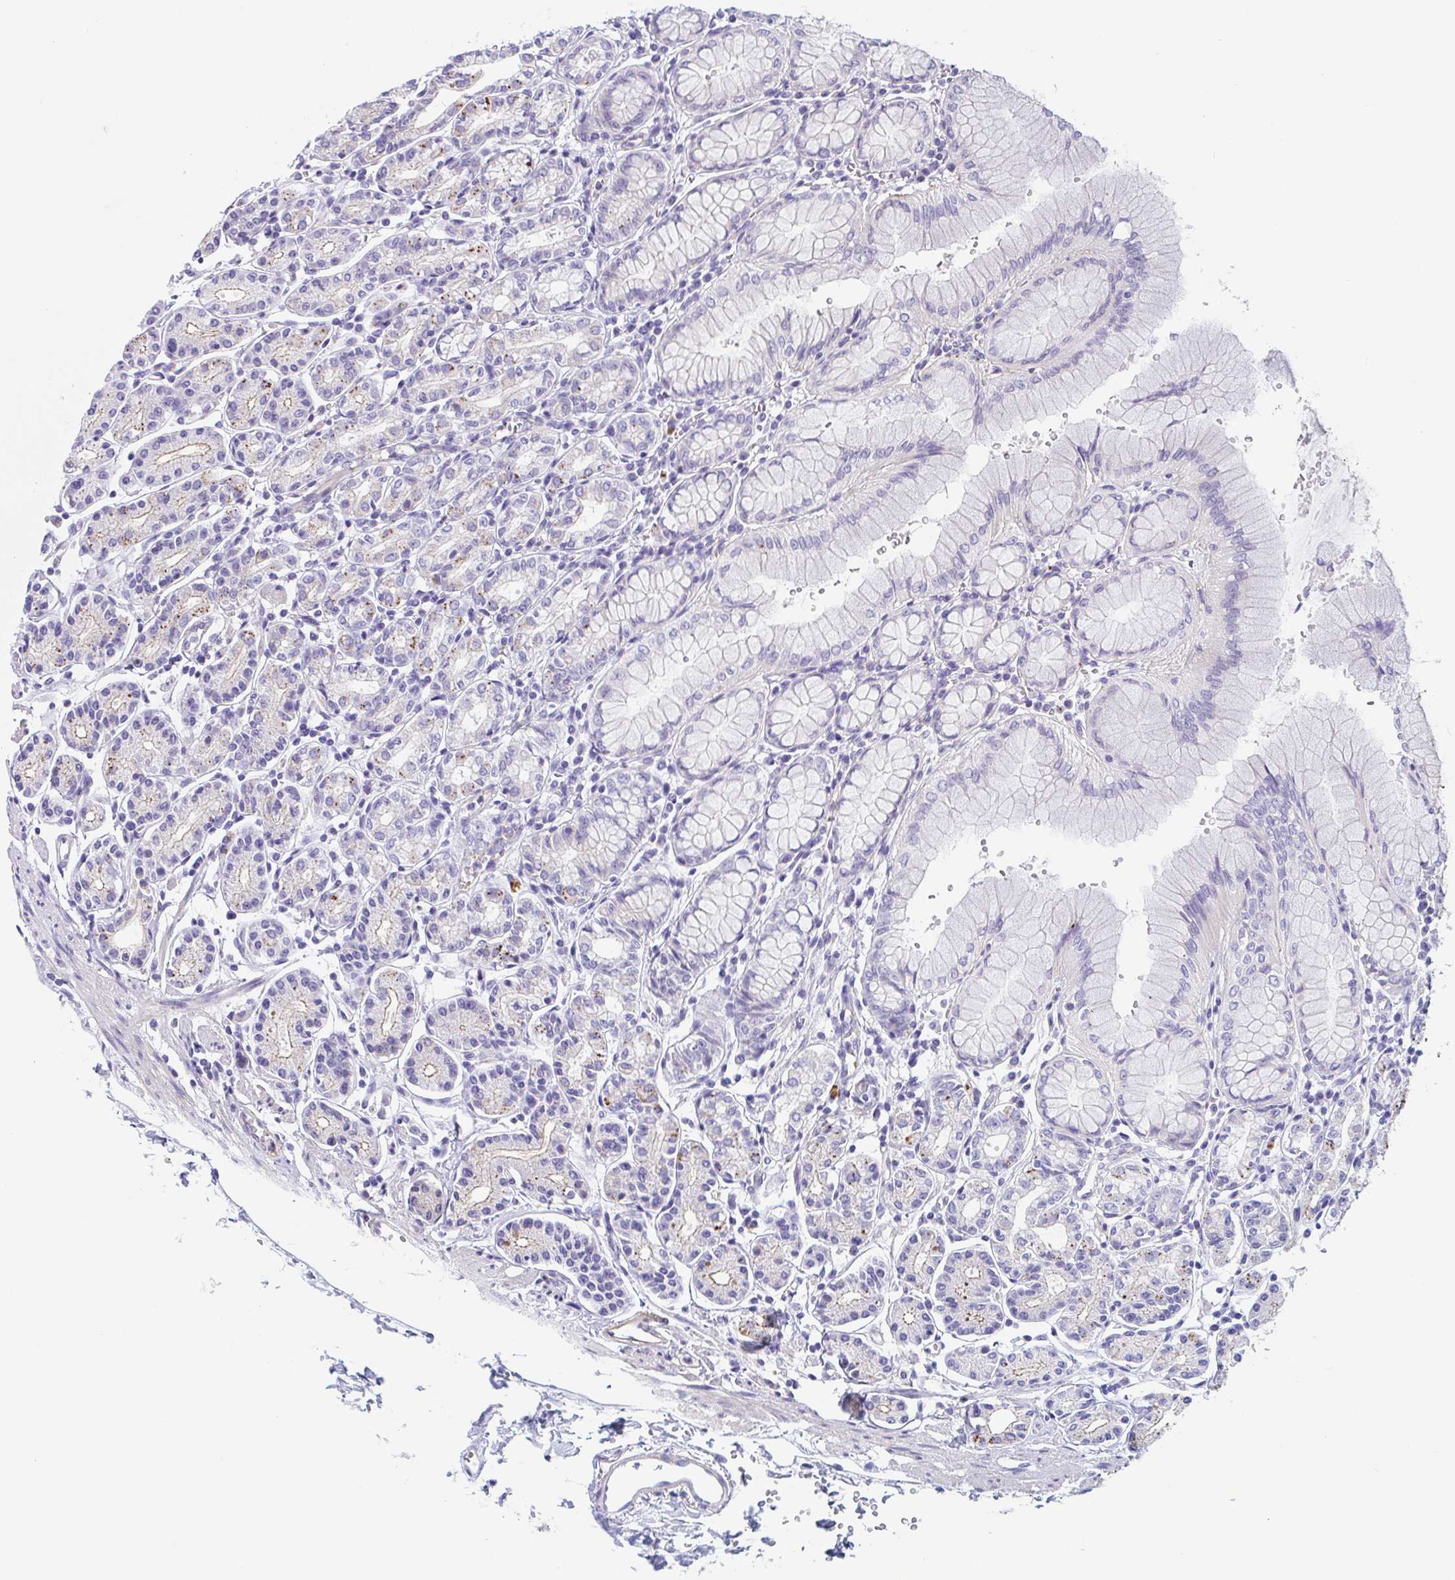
{"staining": {"intensity": "moderate", "quantity": "<25%", "location": "cytoplasmic/membranous"}, "tissue": "stomach", "cell_type": "Glandular cells", "image_type": "normal", "snomed": [{"axis": "morphology", "description": "Normal tissue, NOS"}, {"axis": "topography", "description": "Stomach"}], "caption": "IHC micrograph of unremarkable stomach: stomach stained using immunohistochemistry exhibits low levels of moderate protein expression localized specifically in the cytoplasmic/membranous of glandular cells, appearing as a cytoplasmic/membranous brown color.", "gene": "LENG9", "patient": {"sex": "female", "age": 62}}